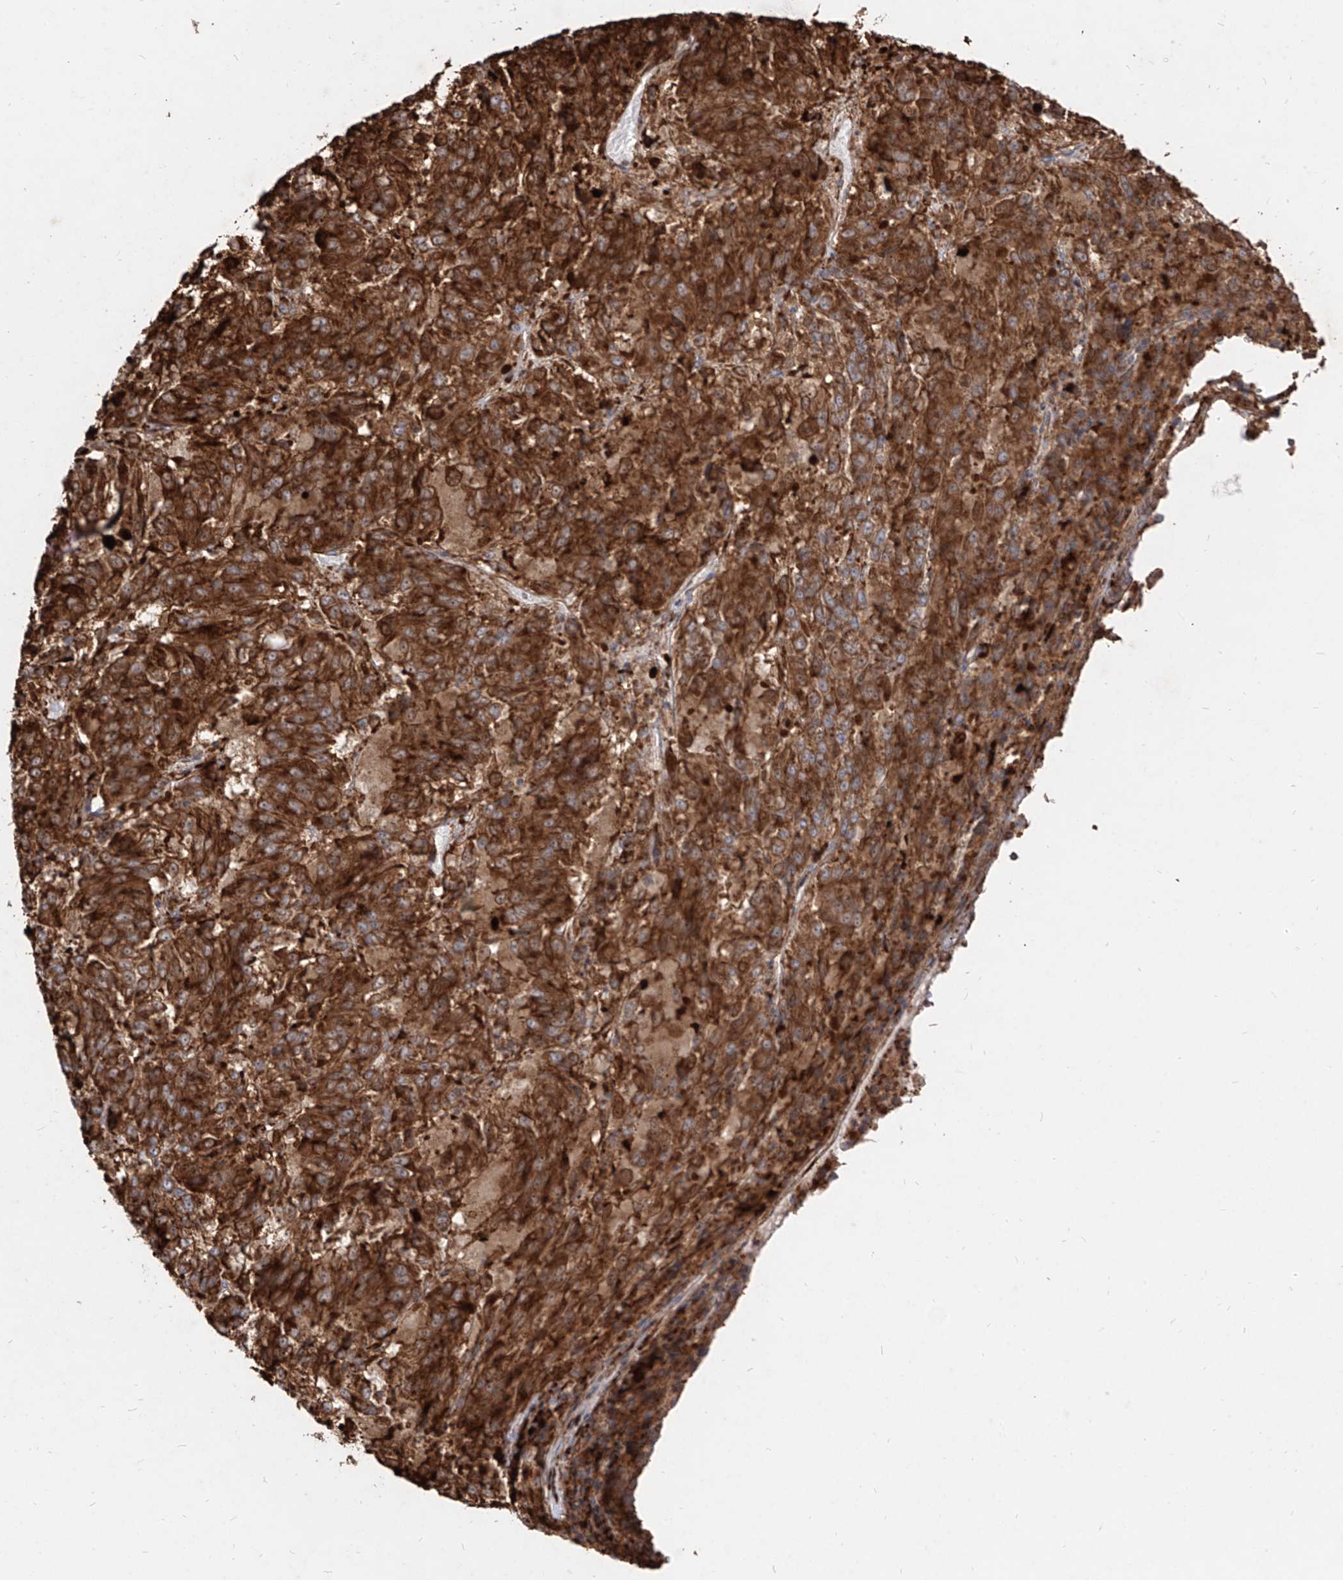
{"staining": {"intensity": "strong", "quantity": ">75%", "location": "cytoplasmic/membranous"}, "tissue": "melanoma", "cell_type": "Tumor cells", "image_type": "cancer", "snomed": [{"axis": "morphology", "description": "Malignant melanoma, Metastatic site"}, {"axis": "topography", "description": "Lung"}], "caption": "Immunohistochemistry (IHC) micrograph of melanoma stained for a protein (brown), which reveals high levels of strong cytoplasmic/membranous staining in approximately >75% of tumor cells.", "gene": "RPS25", "patient": {"sex": "male", "age": 64}}